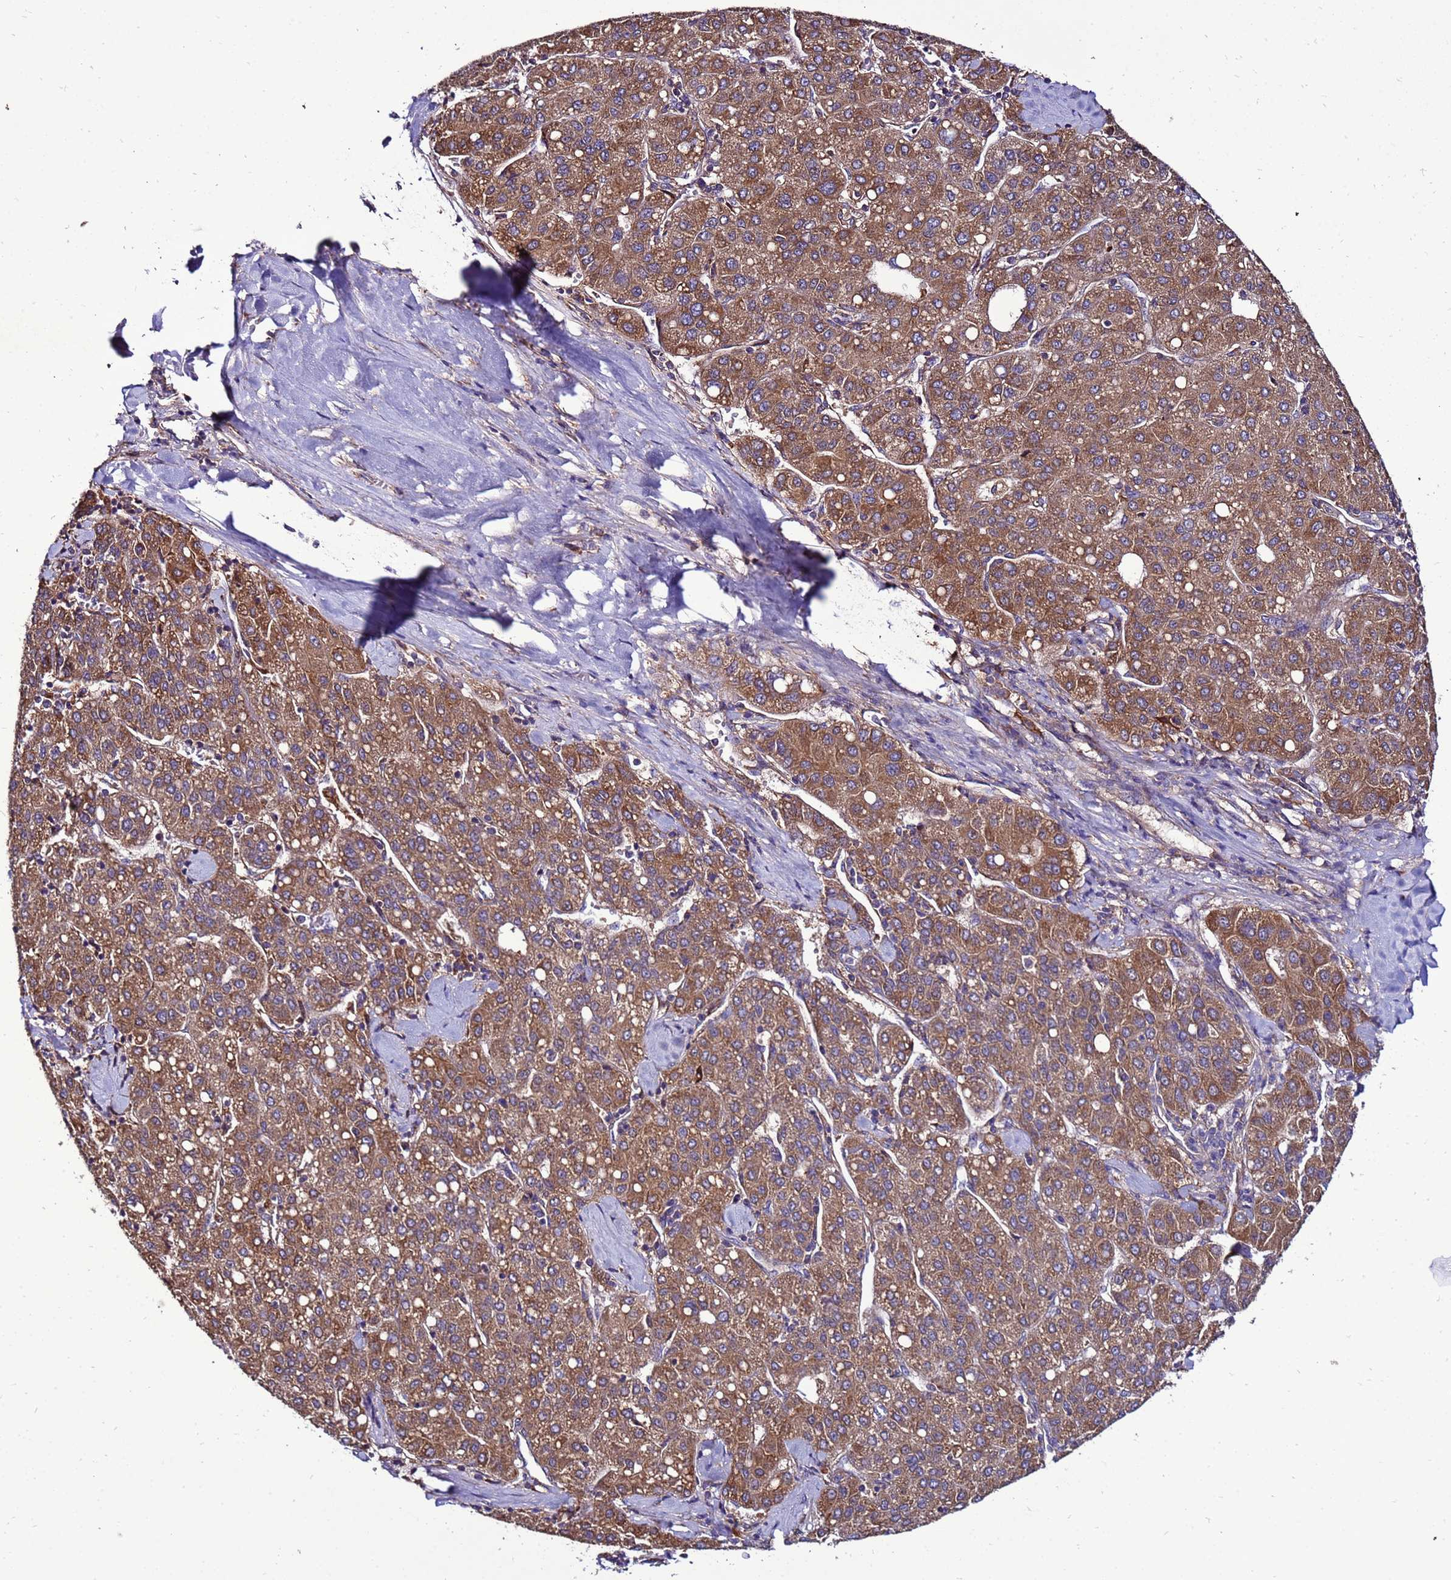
{"staining": {"intensity": "moderate", "quantity": ">75%", "location": "cytoplasmic/membranous"}, "tissue": "liver cancer", "cell_type": "Tumor cells", "image_type": "cancer", "snomed": [{"axis": "morphology", "description": "Carcinoma, Hepatocellular, NOS"}, {"axis": "topography", "description": "Liver"}], "caption": "Immunohistochemical staining of human liver cancer (hepatocellular carcinoma) shows medium levels of moderate cytoplasmic/membranous expression in approximately >75% of tumor cells.", "gene": "ANTKMT", "patient": {"sex": "male", "age": 65}}